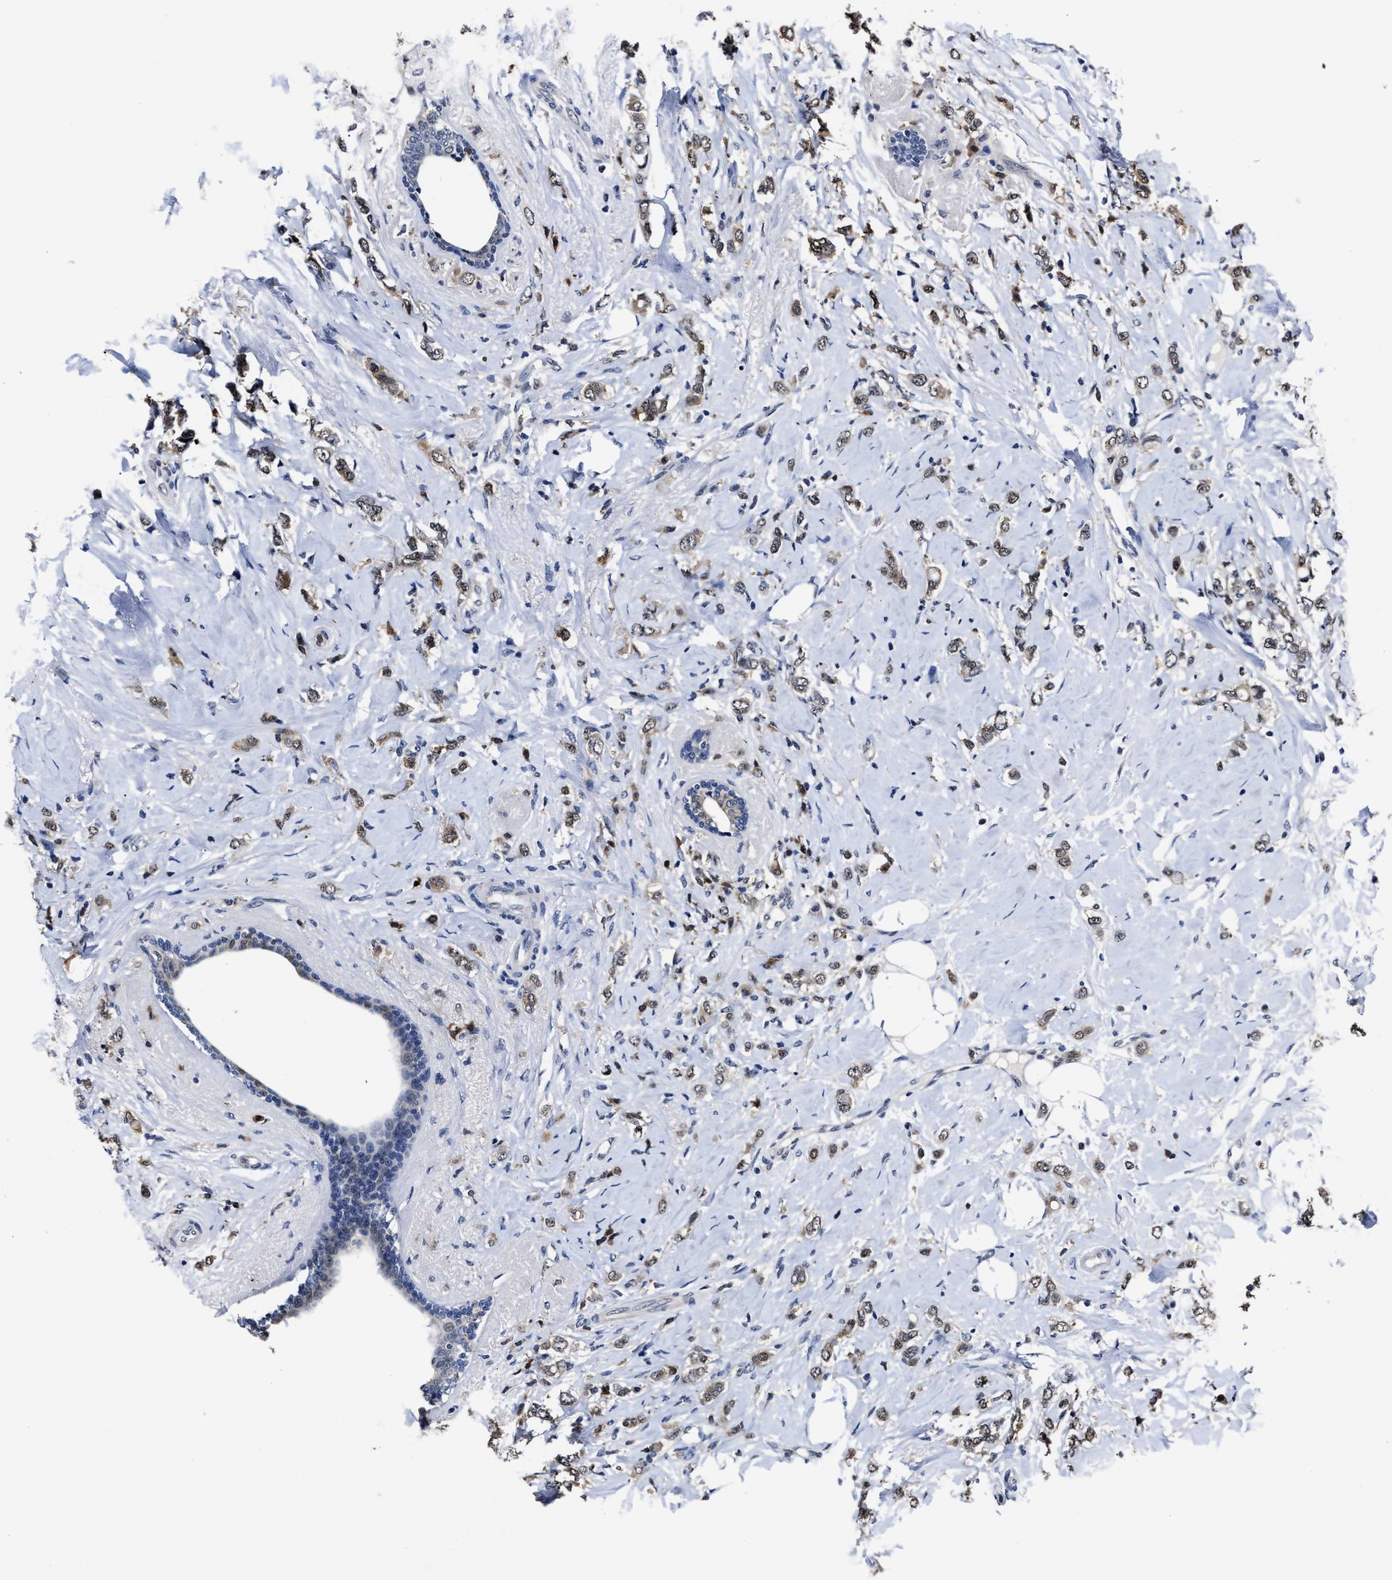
{"staining": {"intensity": "weak", "quantity": ">75%", "location": "cytoplasmic/membranous"}, "tissue": "breast cancer", "cell_type": "Tumor cells", "image_type": "cancer", "snomed": [{"axis": "morphology", "description": "Normal tissue, NOS"}, {"axis": "morphology", "description": "Lobular carcinoma"}, {"axis": "topography", "description": "Breast"}], "caption": "Breast cancer was stained to show a protein in brown. There is low levels of weak cytoplasmic/membranous expression in about >75% of tumor cells. Immunohistochemistry (ihc) stains the protein of interest in brown and the nuclei are stained blue.", "gene": "PRPF4B", "patient": {"sex": "female", "age": 47}}